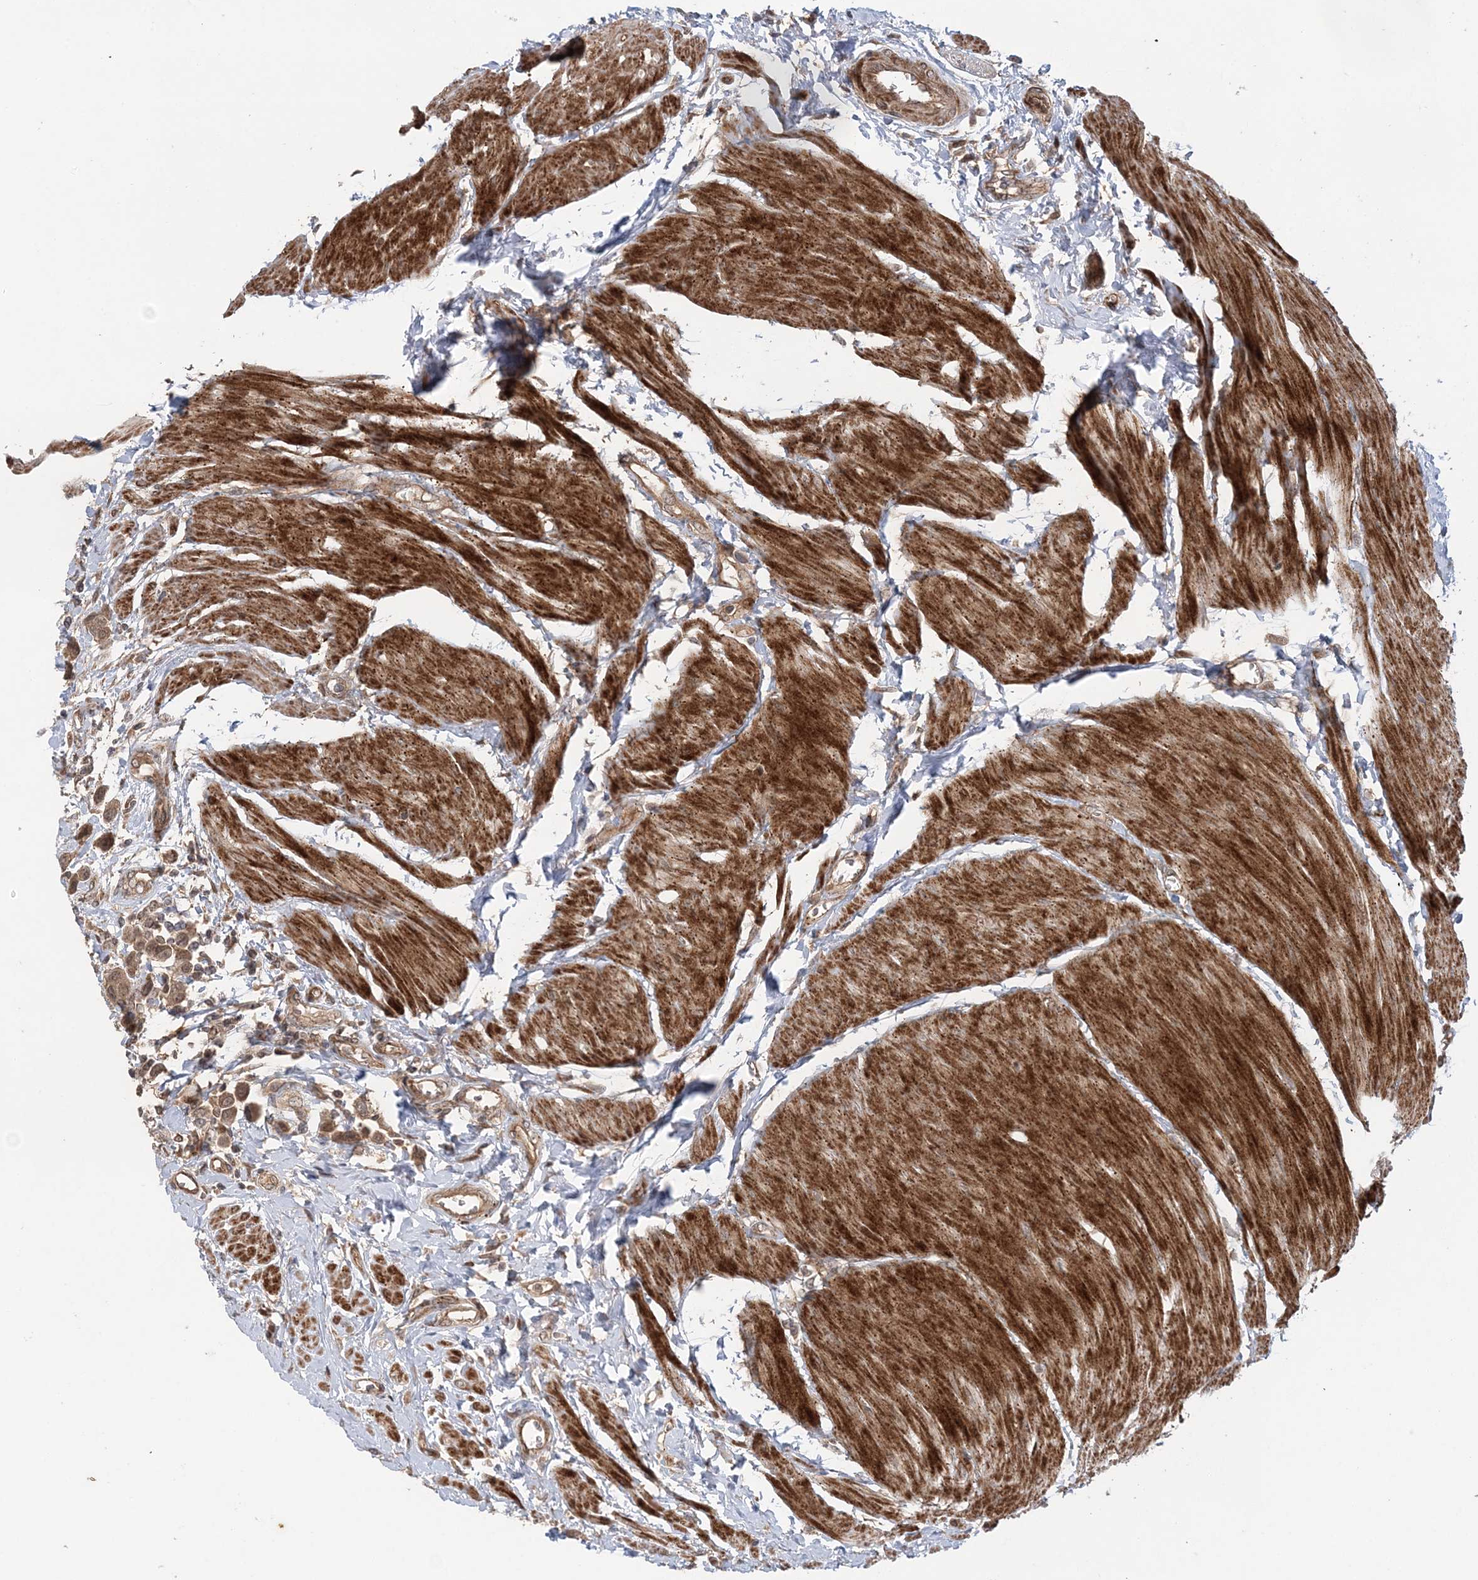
{"staining": {"intensity": "weak", "quantity": ">75%", "location": "cytoplasmic/membranous"}, "tissue": "urothelial cancer", "cell_type": "Tumor cells", "image_type": "cancer", "snomed": [{"axis": "morphology", "description": "Urothelial carcinoma, High grade"}, {"axis": "topography", "description": "Urinary bladder"}], "caption": "DAB immunohistochemical staining of urothelial carcinoma (high-grade) exhibits weak cytoplasmic/membranous protein staining in approximately >75% of tumor cells.", "gene": "UBTD2", "patient": {"sex": "male", "age": 50}}